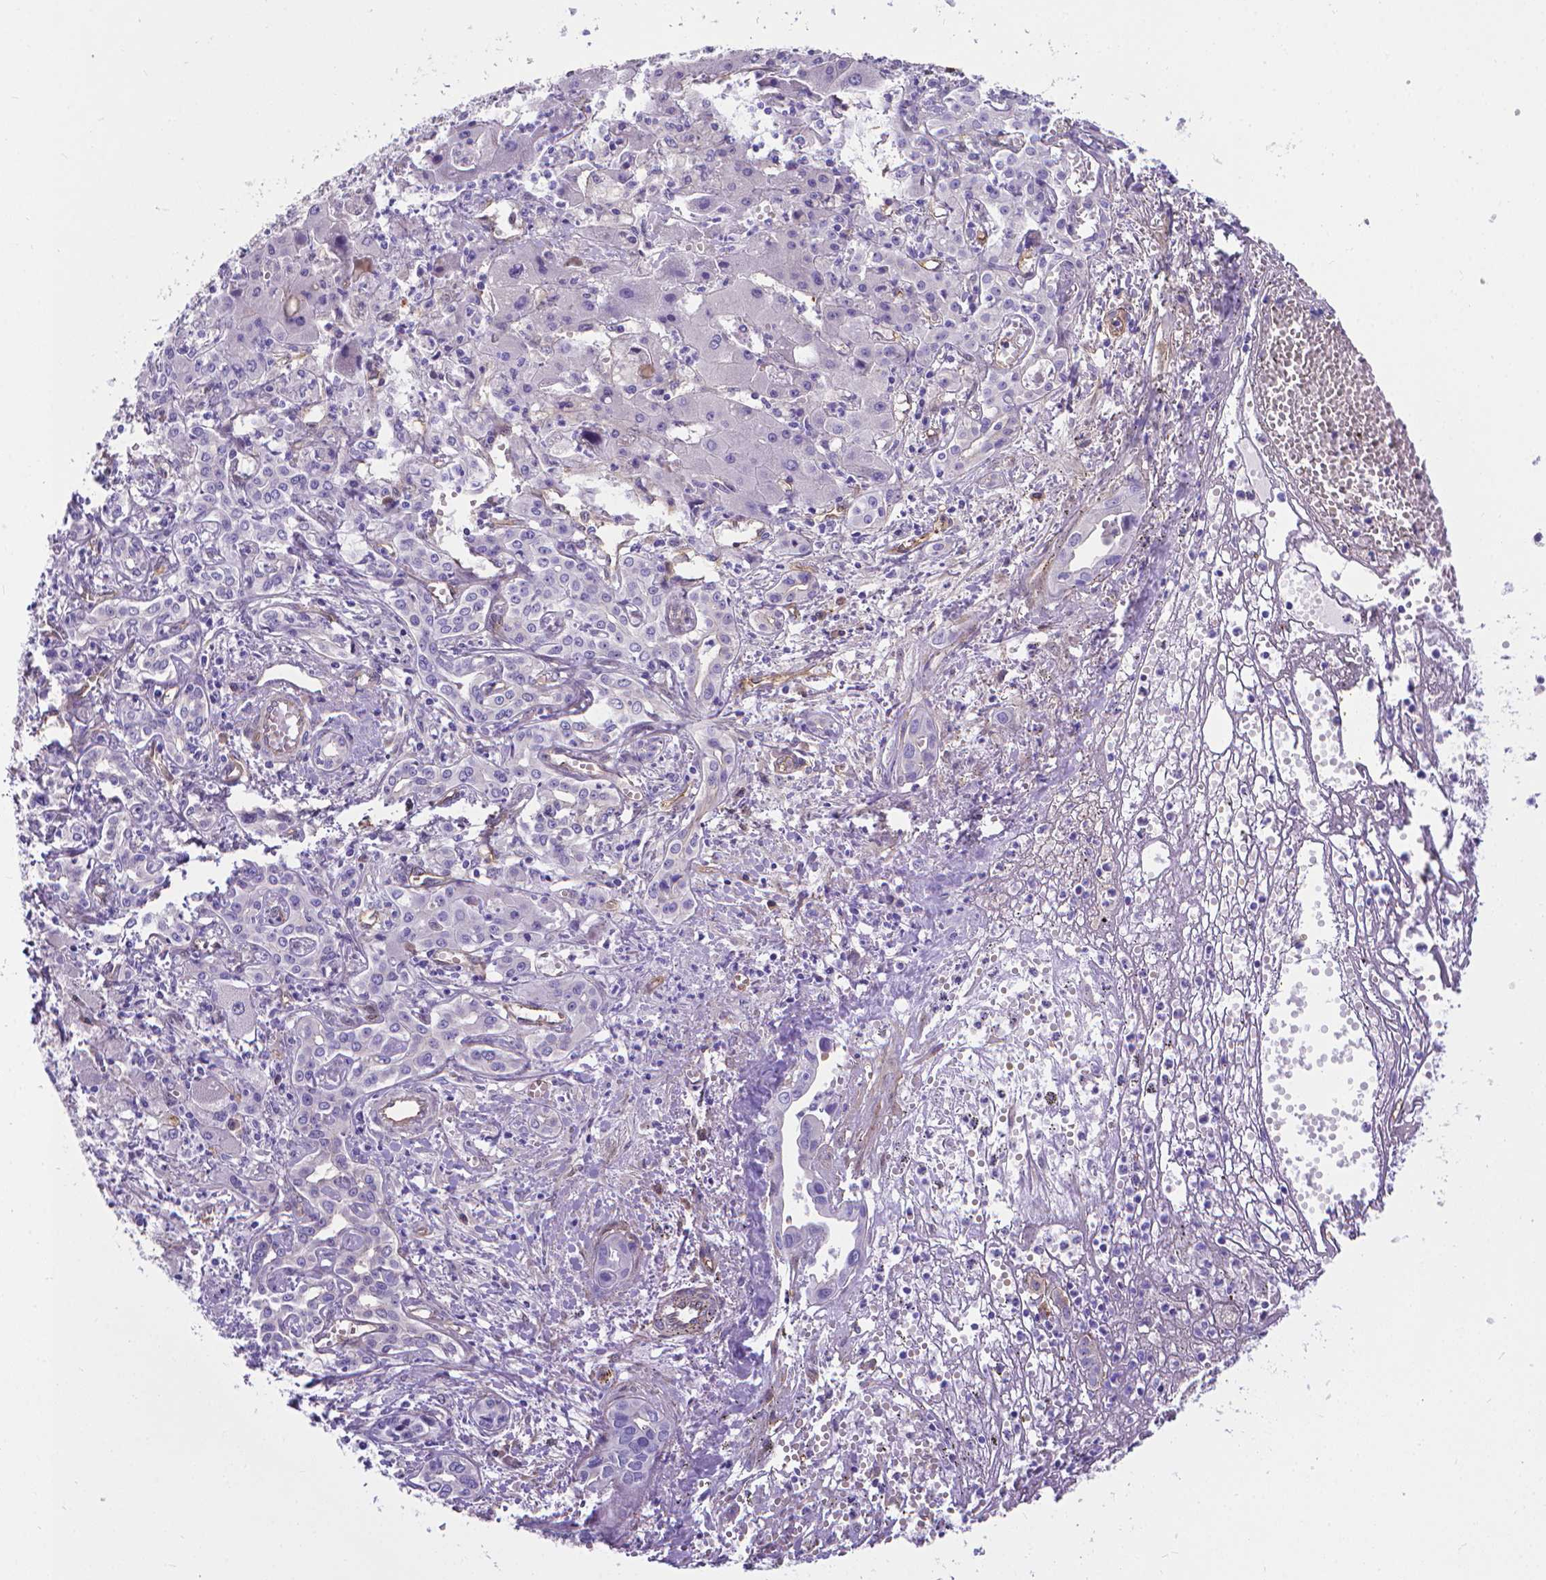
{"staining": {"intensity": "negative", "quantity": "none", "location": "none"}, "tissue": "liver cancer", "cell_type": "Tumor cells", "image_type": "cancer", "snomed": [{"axis": "morphology", "description": "Cholangiocarcinoma"}, {"axis": "topography", "description": "Liver"}], "caption": "An image of liver cancer (cholangiocarcinoma) stained for a protein shows no brown staining in tumor cells. The staining is performed using DAB brown chromogen with nuclei counter-stained in using hematoxylin.", "gene": "CLIC4", "patient": {"sex": "female", "age": 64}}